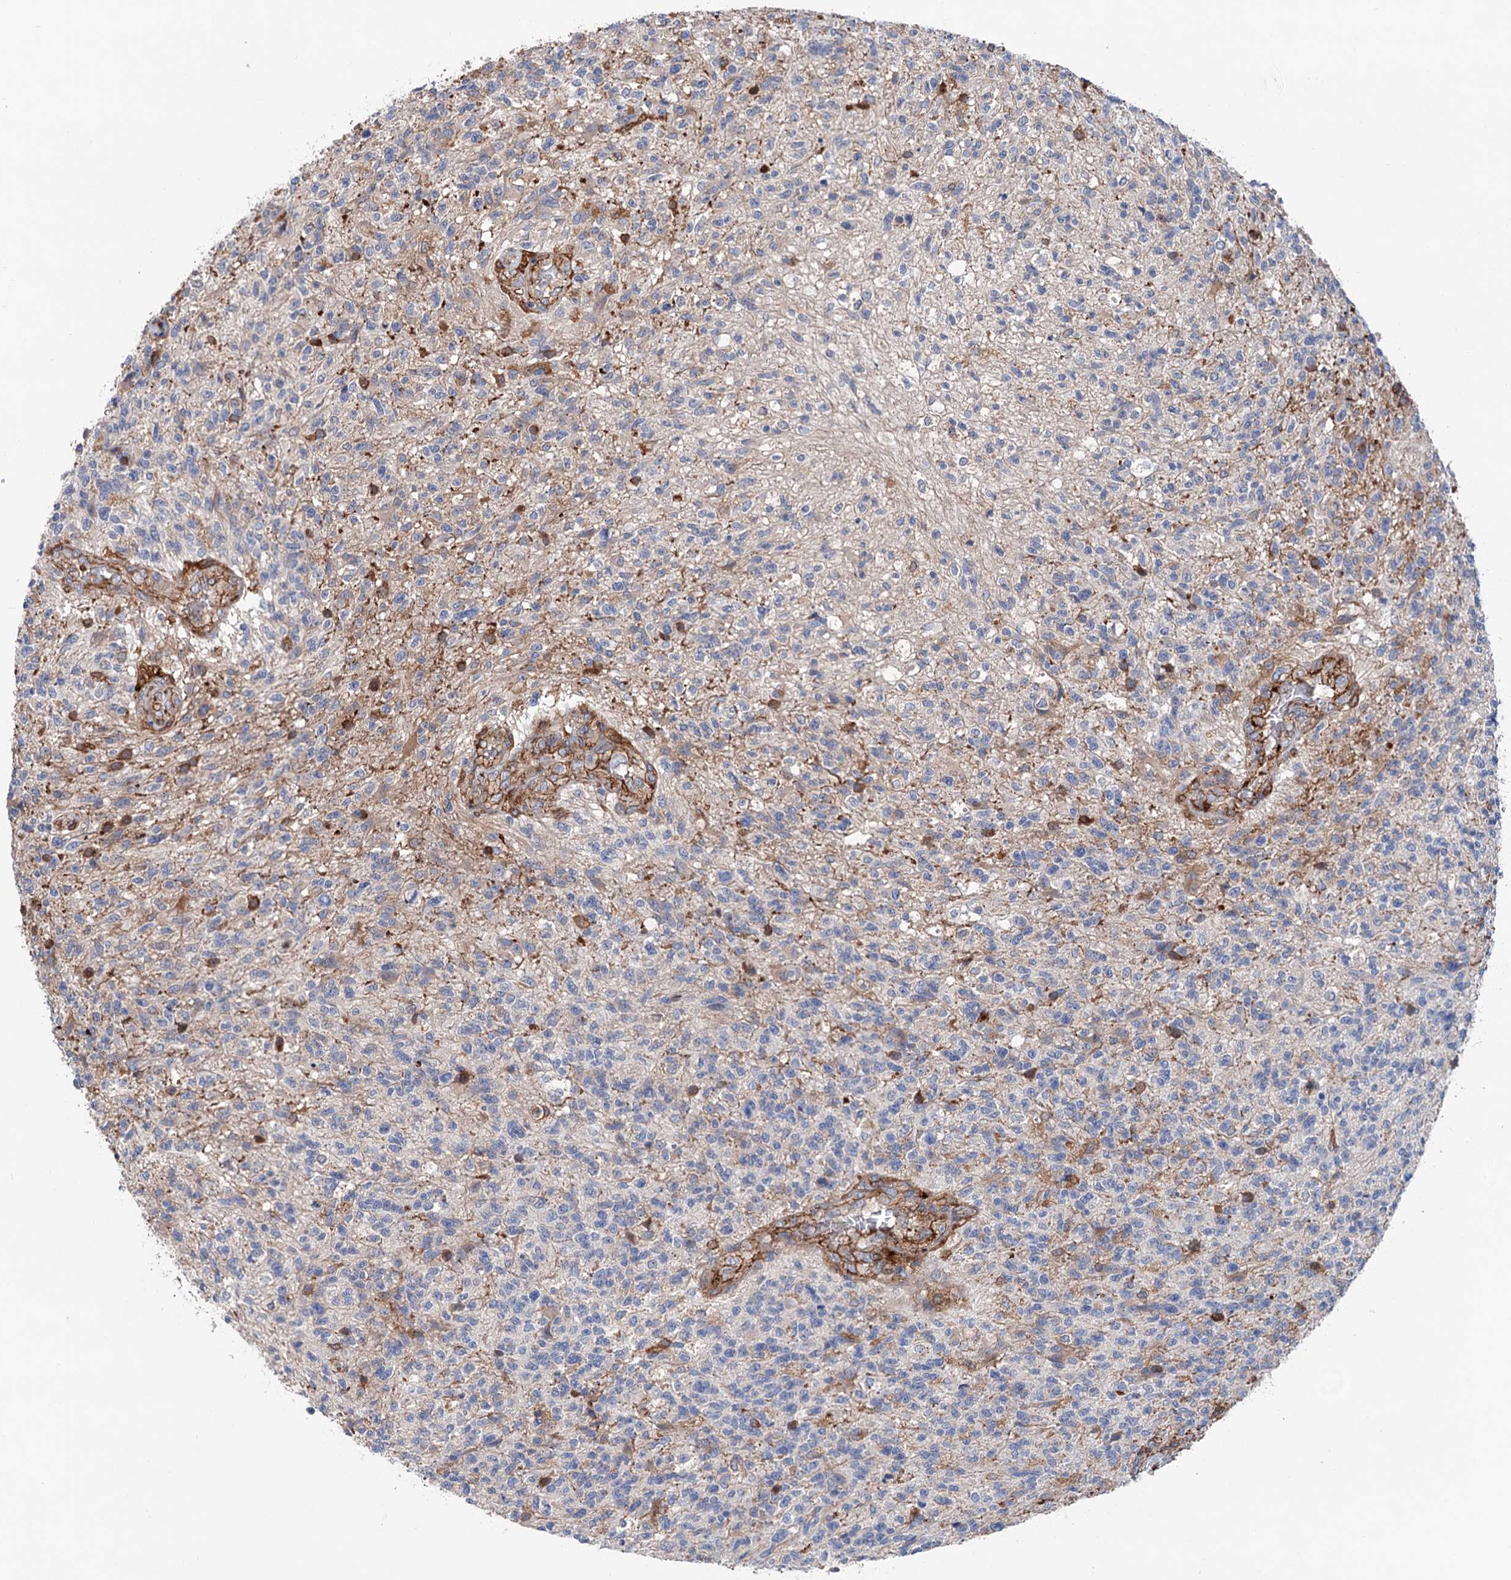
{"staining": {"intensity": "negative", "quantity": "none", "location": "none"}, "tissue": "glioma", "cell_type": "Tumor cells", "image_type": "cancer", "snomed": [{"axis": "morphology", "description": "Glioma, malignant, High grade"}, {"axis": "topography", "description": "Brain"}], "caption": "Glioma was stained to show a protein in brown. There is no significant staining in tumor cells.", "gene": "TMTC3", "patient": {"sex": "male", "age": 56}}